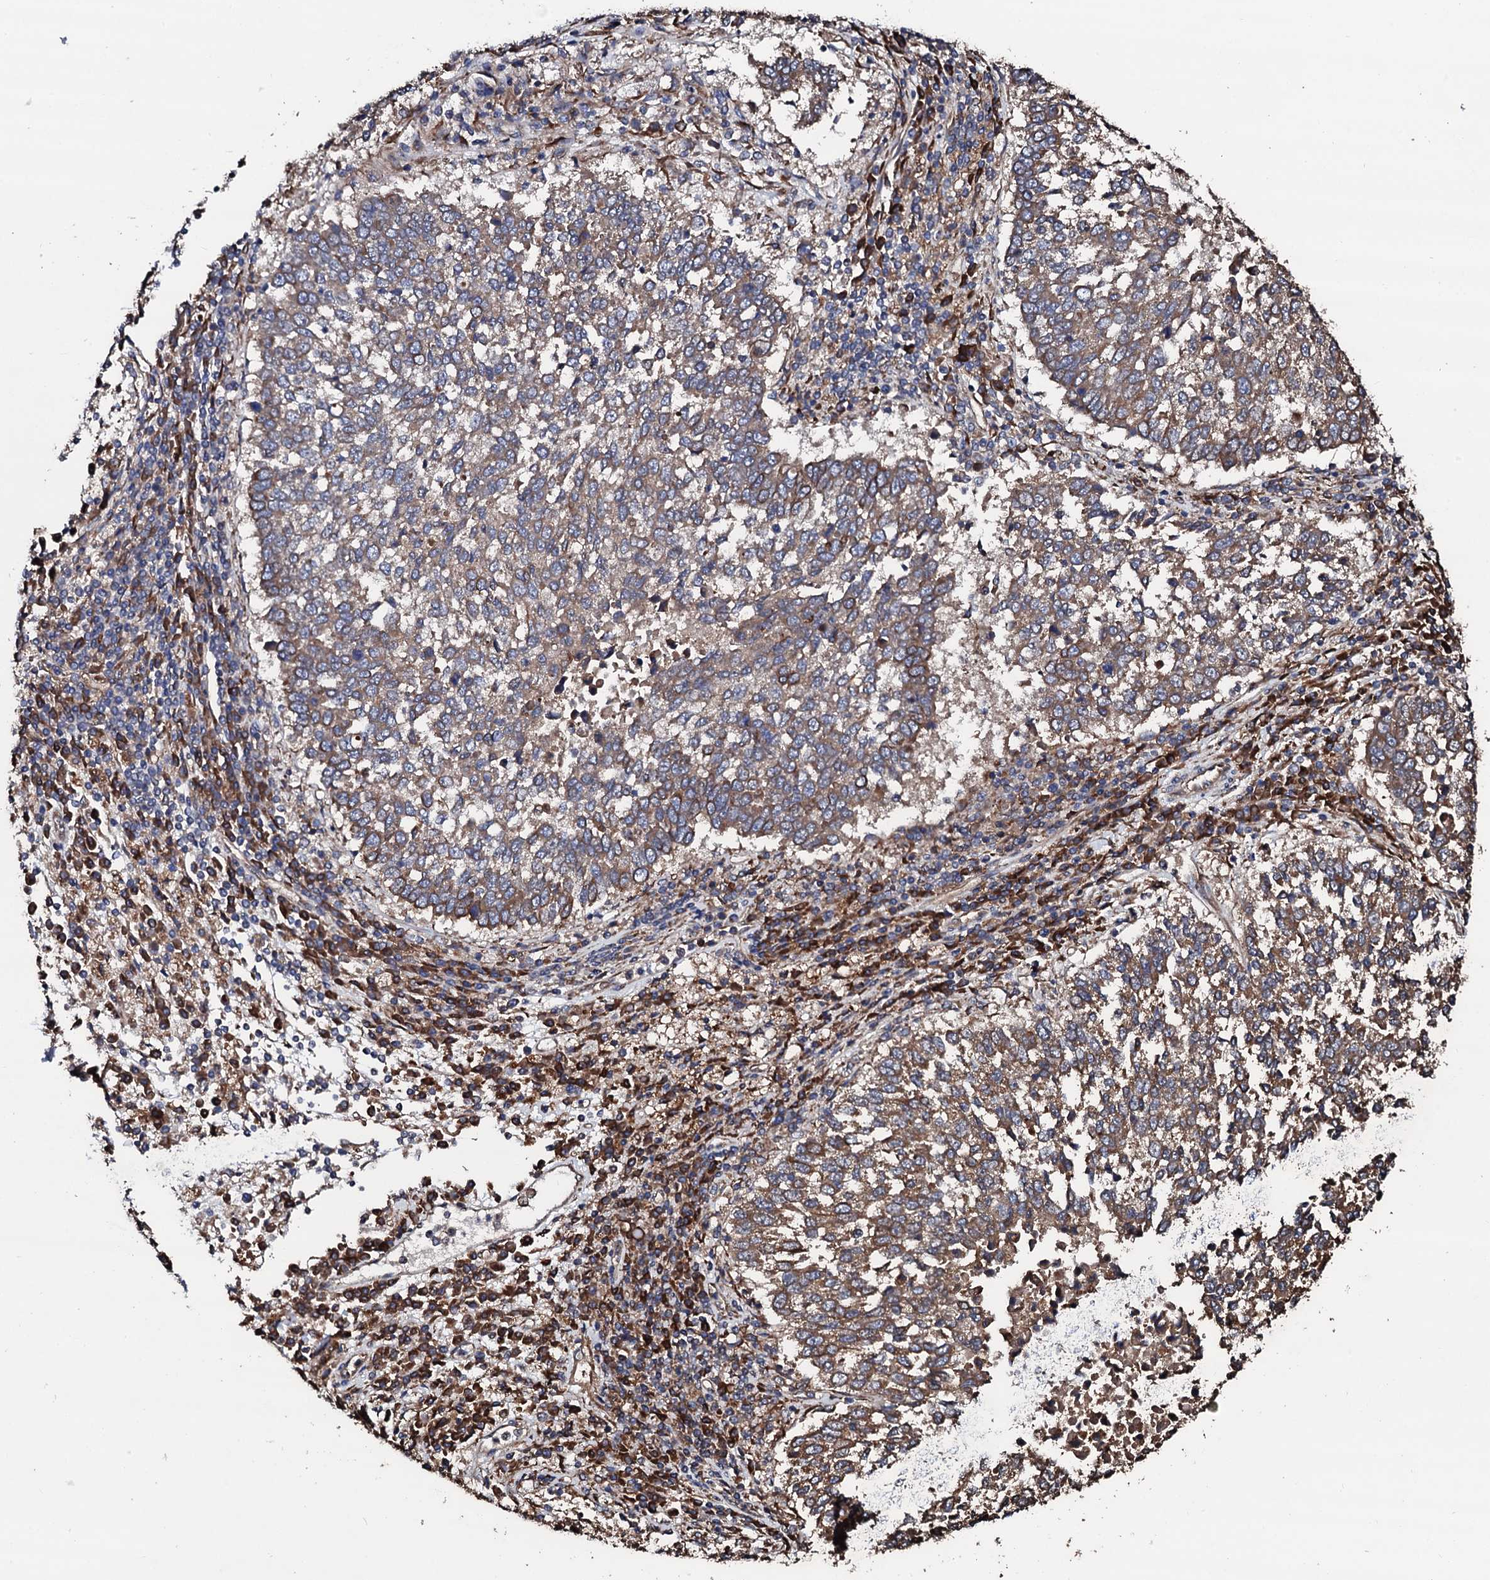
{"staining": {"intensity": "moderate", "quantity": ">75%", "location": "cytoplasmic/membranous"}, "tissue": "lung cancer", "cell_type": "Tumor cells", "image_type": "cancer", "snomed": [{"axis": "morphology", "description": "Squamous cell carcinoma, NOS"}, {"axis": "topography", "description": "Lung"}], "caption": "An immunohistochemistry (IHC) image of tumor tissue is shown. Protein staining in brown shows moderate cytoplasmic/membranous positivity in lung cancer (squamous cell carcinoma) within tumor cells. The staining was performed using DAB (3,3'-diaminobenzidine) to visualize the protein expression in brown, while the nuclei were stained in blue with hematoxylin (Magnification: 20x).", "gene": "CKAP5", "patient": {"sex": "male", "age": 73}}